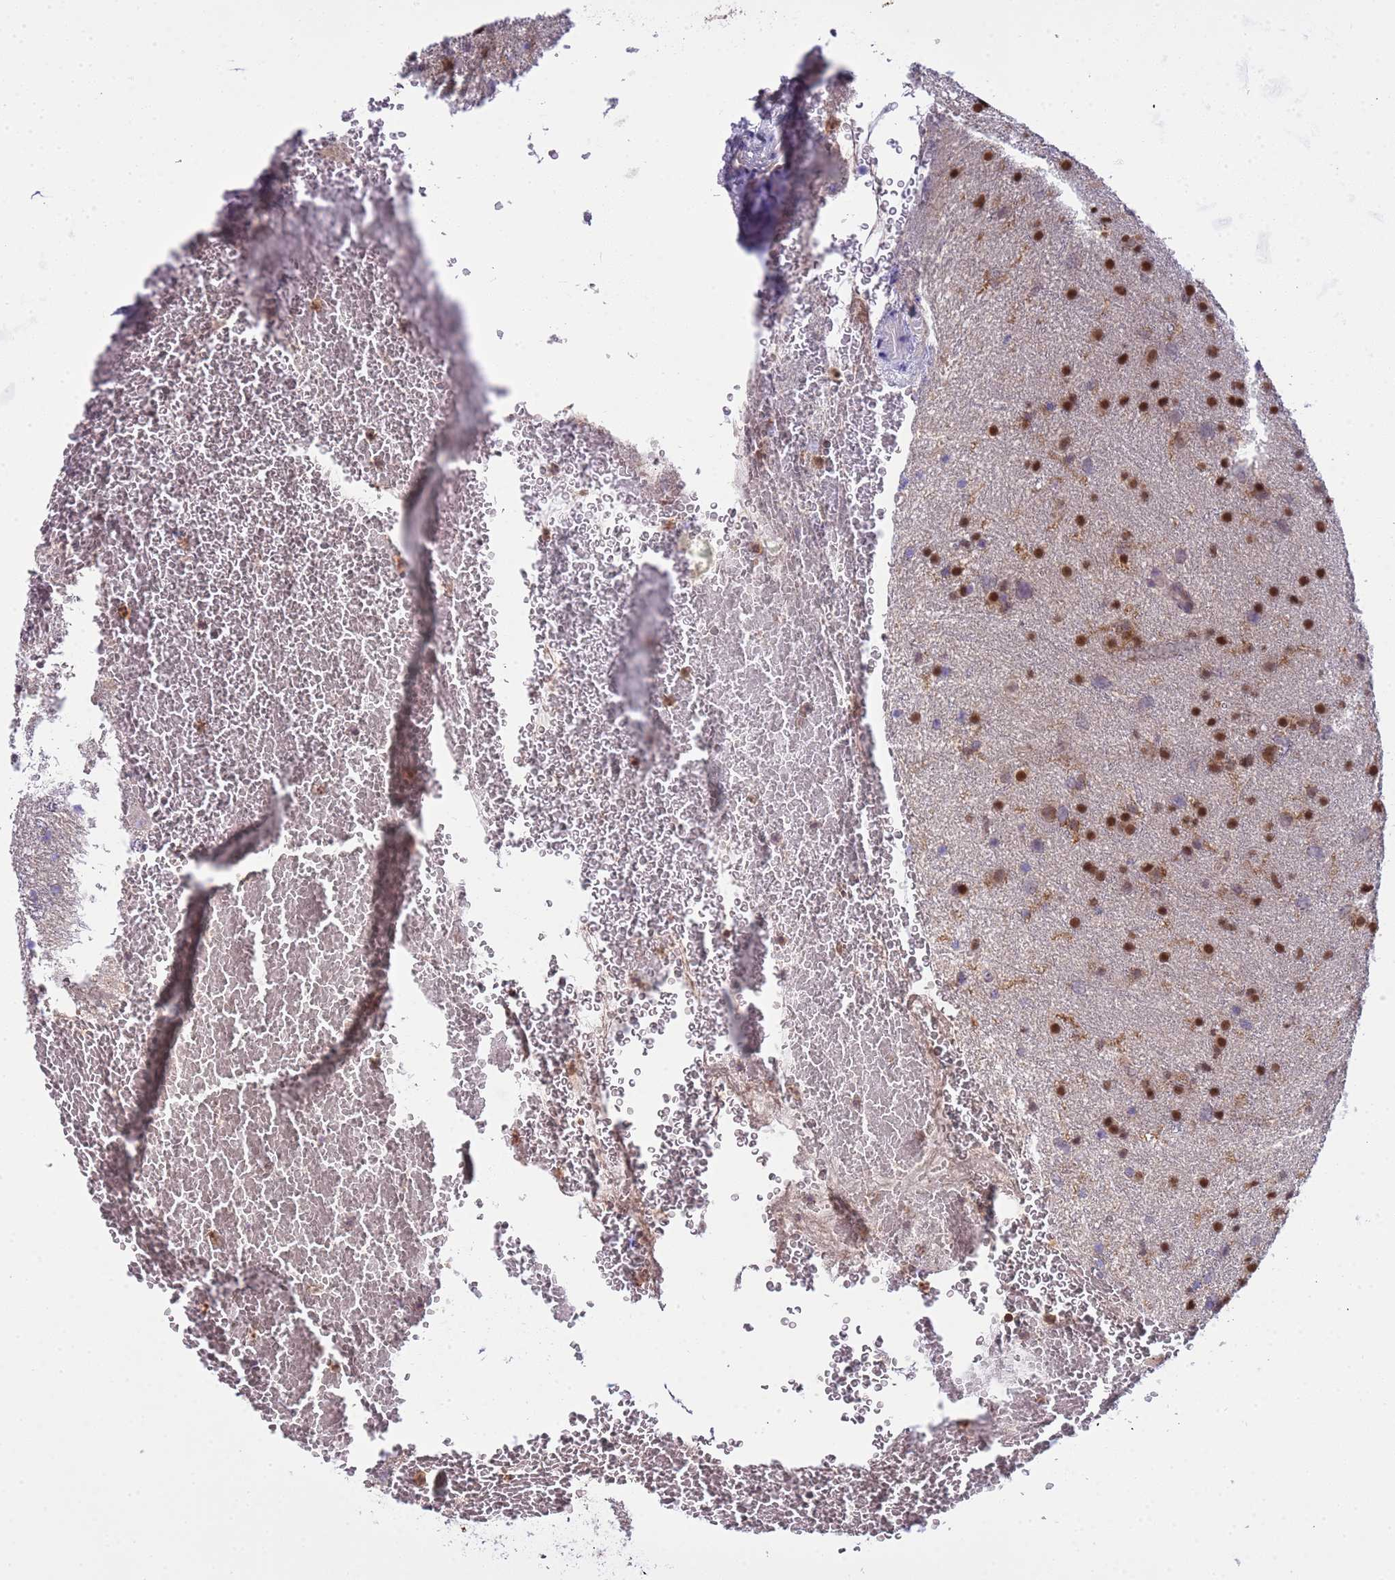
{"staining": {"intensity": "moderate", "quantity": ">75%", "location": "nuclear"}, "tissue": "glioma", "cell_type": "Tumor cells", "image_type": "cancer", "snomed": [{"axis": "morphology", "description": "Glioma, malignant, Low grade"}, {"axis": "topography", "description": "Cerebral cortex"}], "caption": "Glioma stained for a protein reveals moderate nuclear positivity in tumor cells.", "gene": "CD53", "patient": {"sex": "female", "age": 39}}